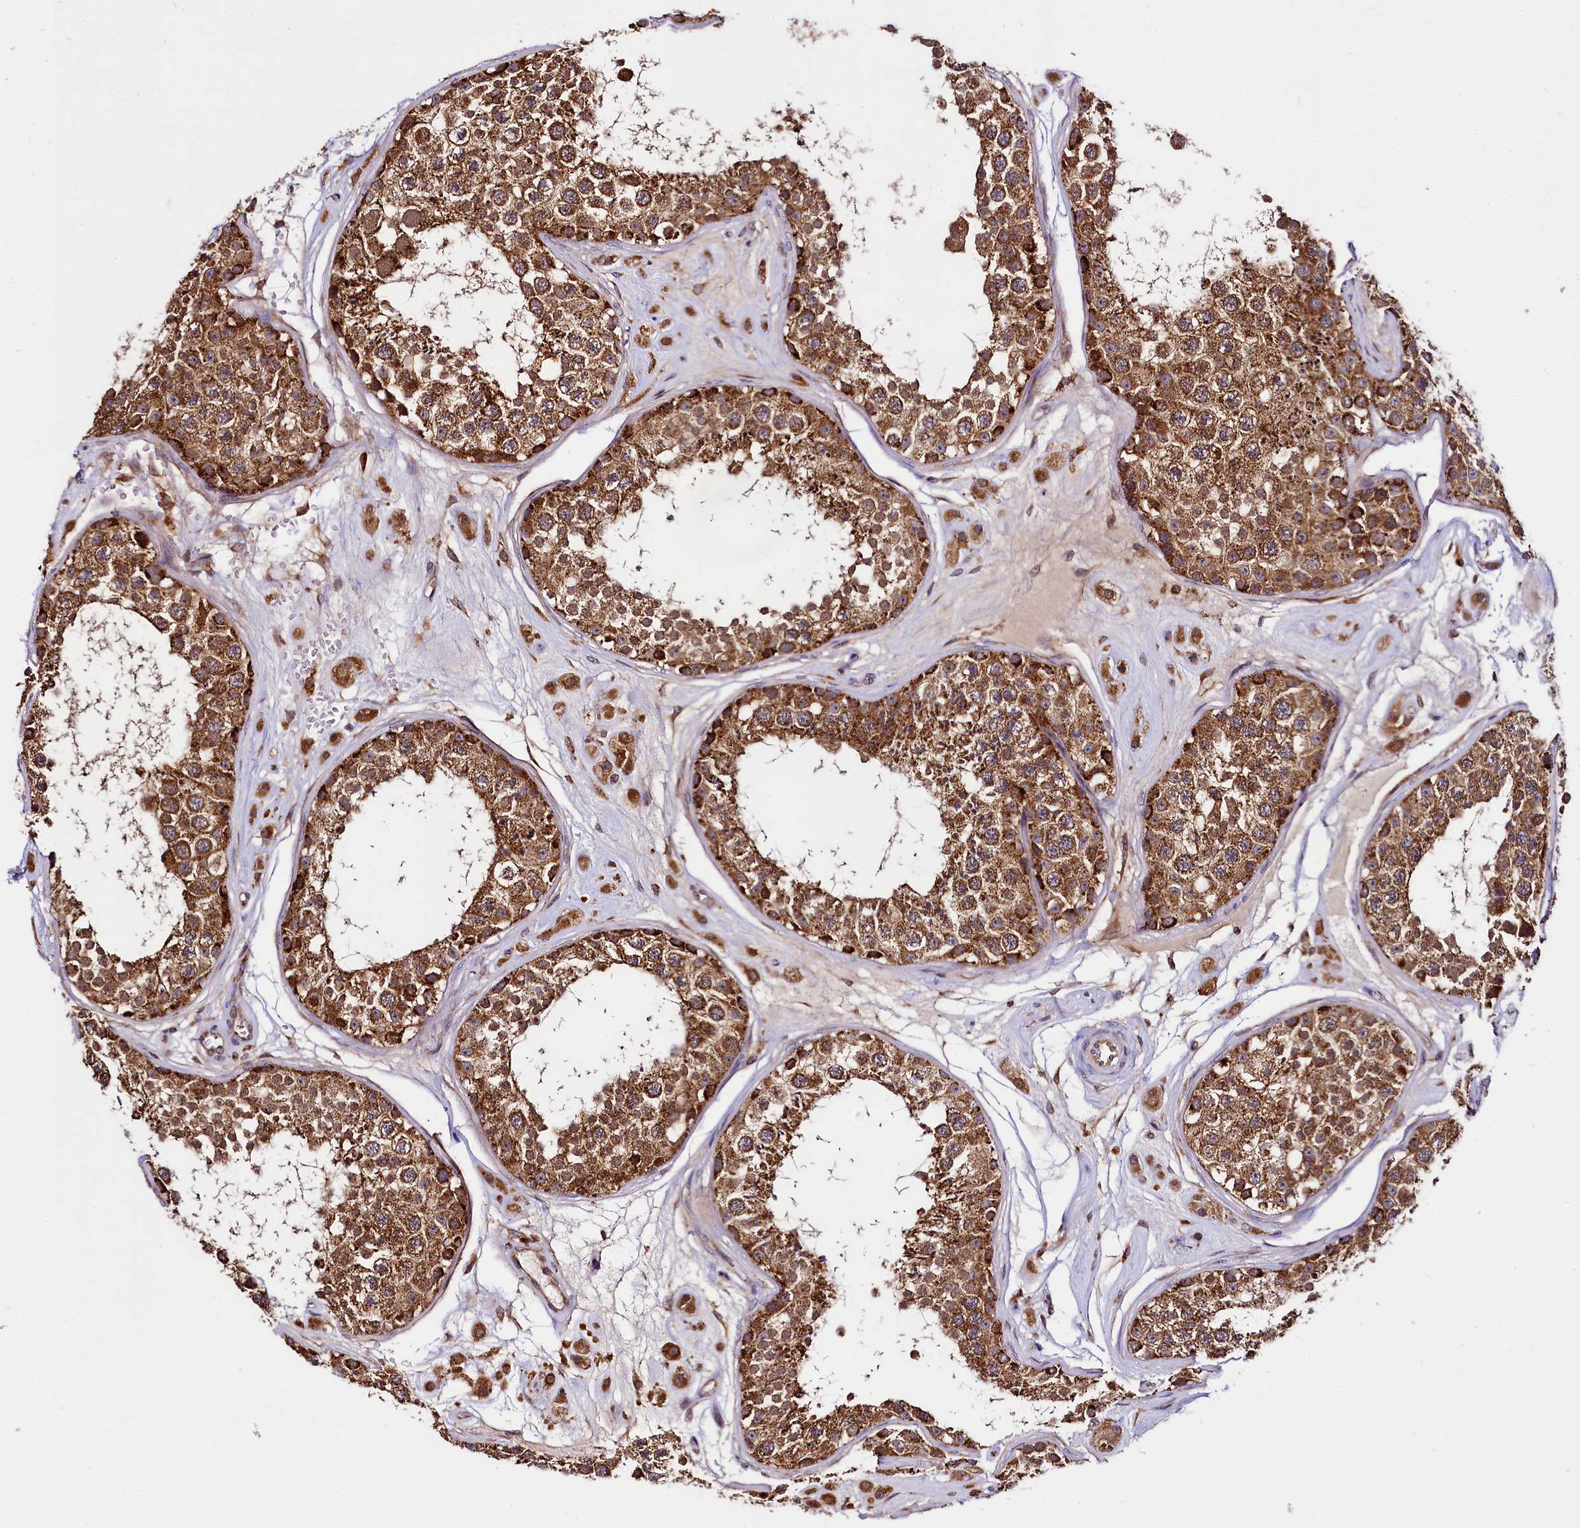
{"staining": {"intensity": "strong", "quantity": ">75%", "location": "cytoplasmic/membranous"}, "tissue": "testis", "cell_type": "Cells in seminiferous ducts", "image_type": "normal", "snomed": [{"axis": "morphology", "description": "Normal tissue, NOS"}, {"axis": "topography", "description": "Testis"}], "caption": "Immunohistochemical staining of unremarkable testis demonstrates strong cytoplasmic/membranous protein expression in approximately >75% of cells in seminiferous ducts.", "gene": "UFM1", "patient": {"sex": "male", "age": 25}}